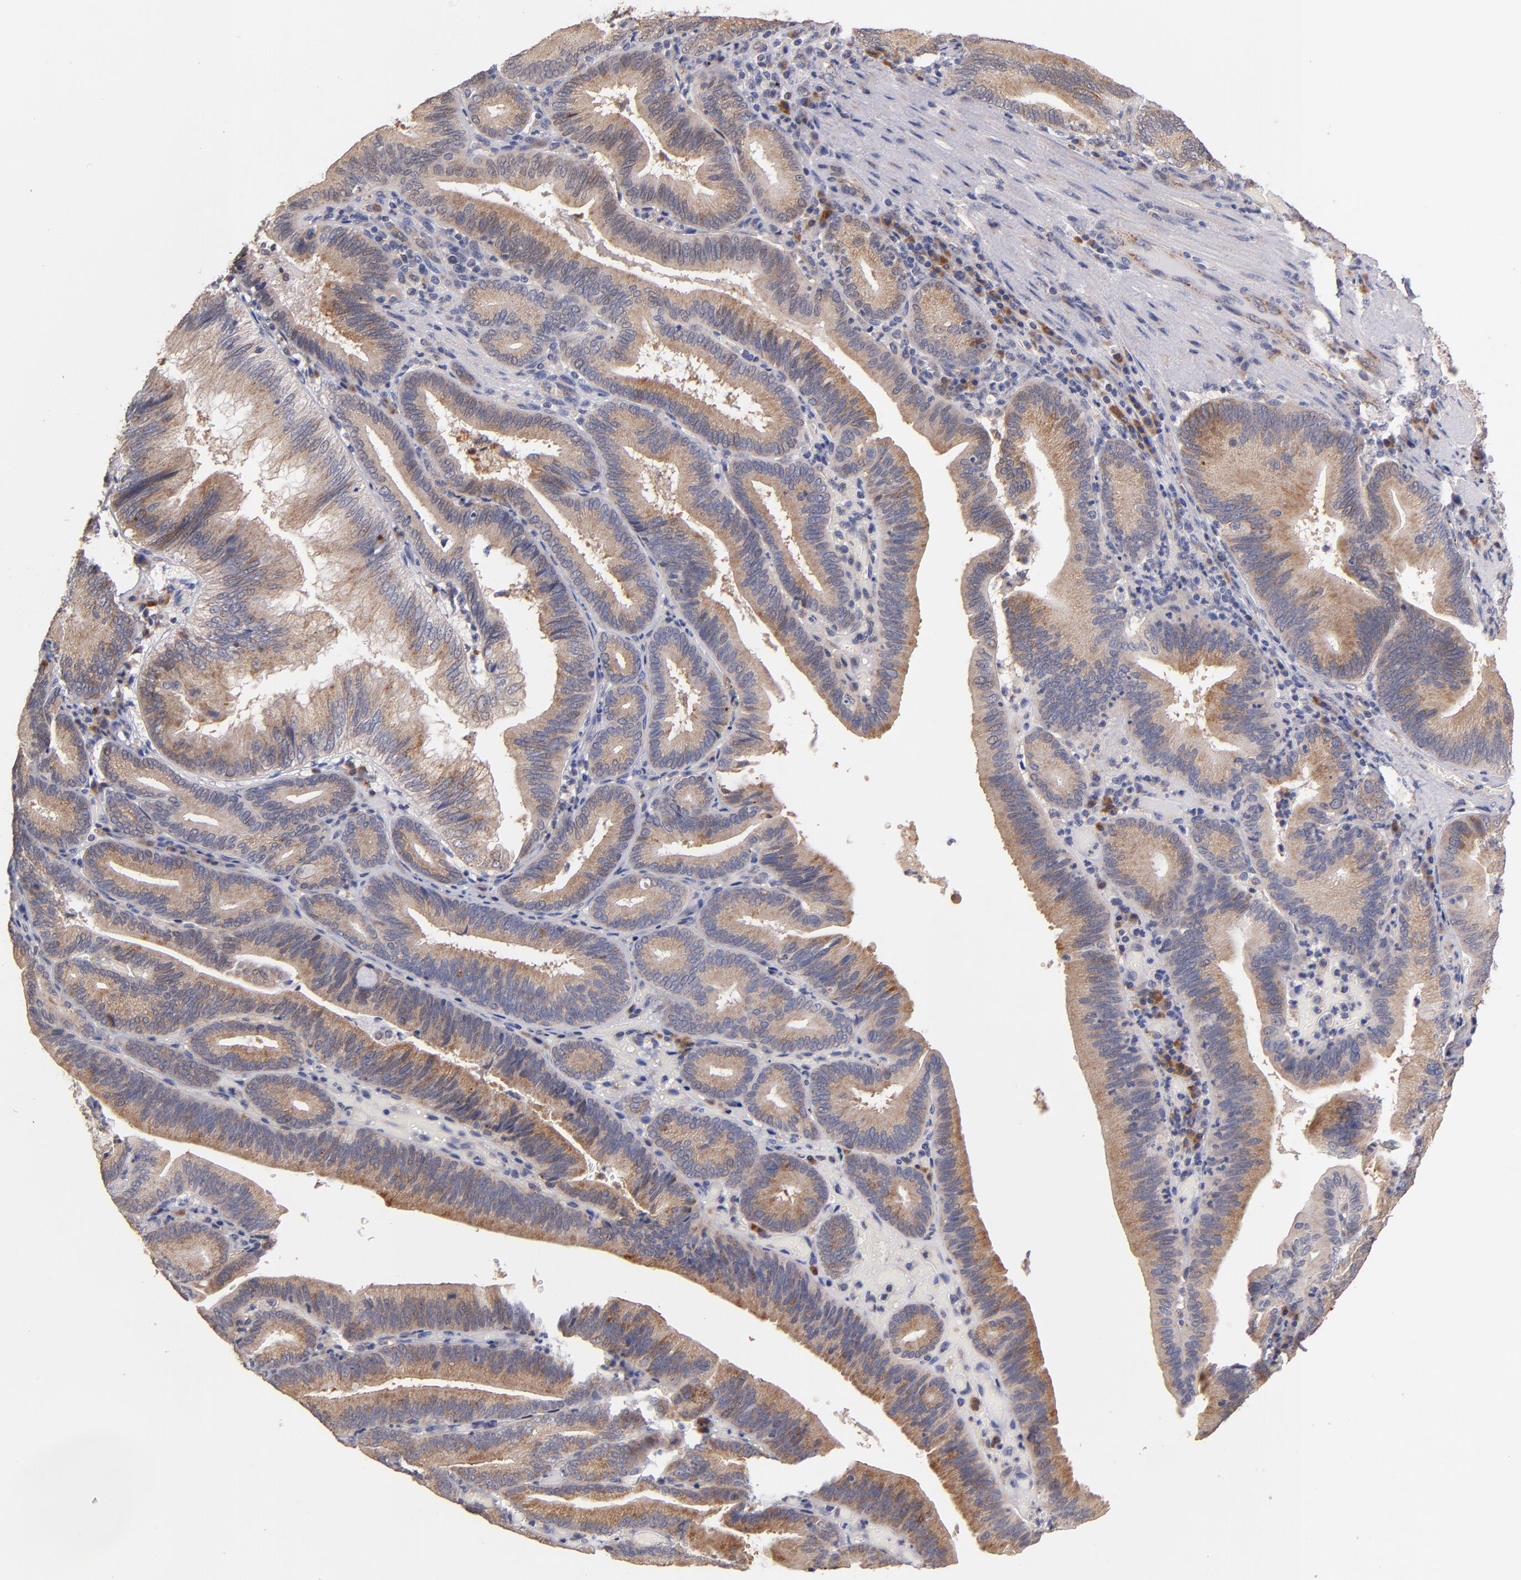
{"staining": {"intensity": "weak", "quantity": ">75%", "location": "cytoplasmic/membranous"}, "tissue": "pancreatic cancer", "cell_type": "Tumor cells", "image_type": "cancer", "snomed": [{"axis": "morphology", "description": "Adenocarcinoma, NOS"}, {"axis": "topography", "description": "Pancreas"}], "caption": "A brown stain highlights weak cytoplasmic/membranous expression of a protein in pancreatic cancer (adenocarcinoma) tumor cells.", "gene": "DIABLO", "patient": {"sex": "male", "age": 82}}